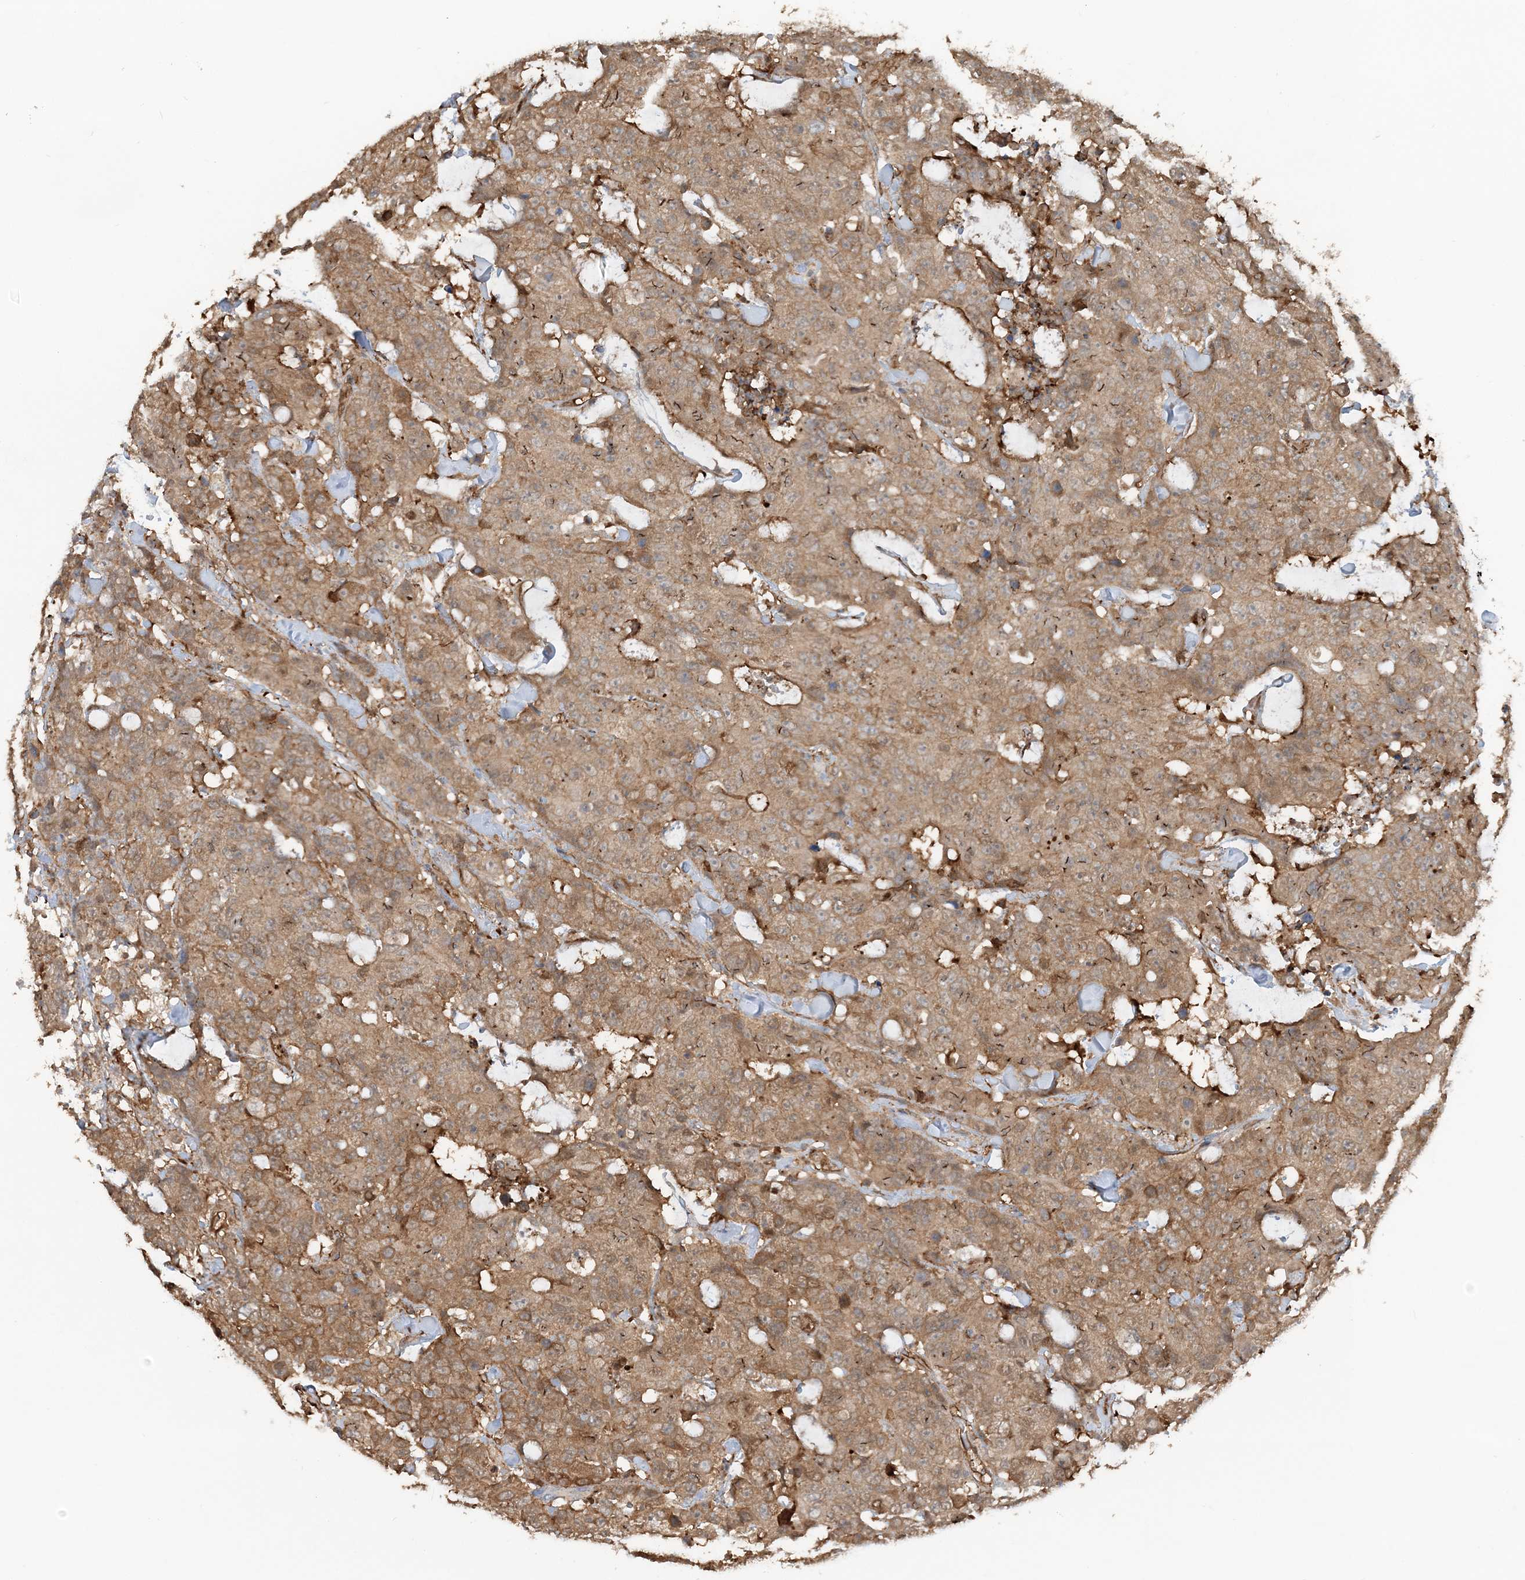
{"staining": {"intensity": "moderate", "quantity": ">75%", "location": "cytoplasmic/membranous"}, "tissue": "colorectal cancer", "cell_type": "Tumor cells", "image_type": "cancer", "snomed": [{"axis": "morphology", "description": "Adenocarcinoma, NOS"}, {"axis": "topography", "description": "Colon"}], "caption": "Colorectal cancer stained for a protein (brown) demonstrates moderate cytoplasmic/membranous positive staining in approximately >75% of tumor cells.", "gene": "DSTN", "patient": {"sex": "female", "age": 86}}